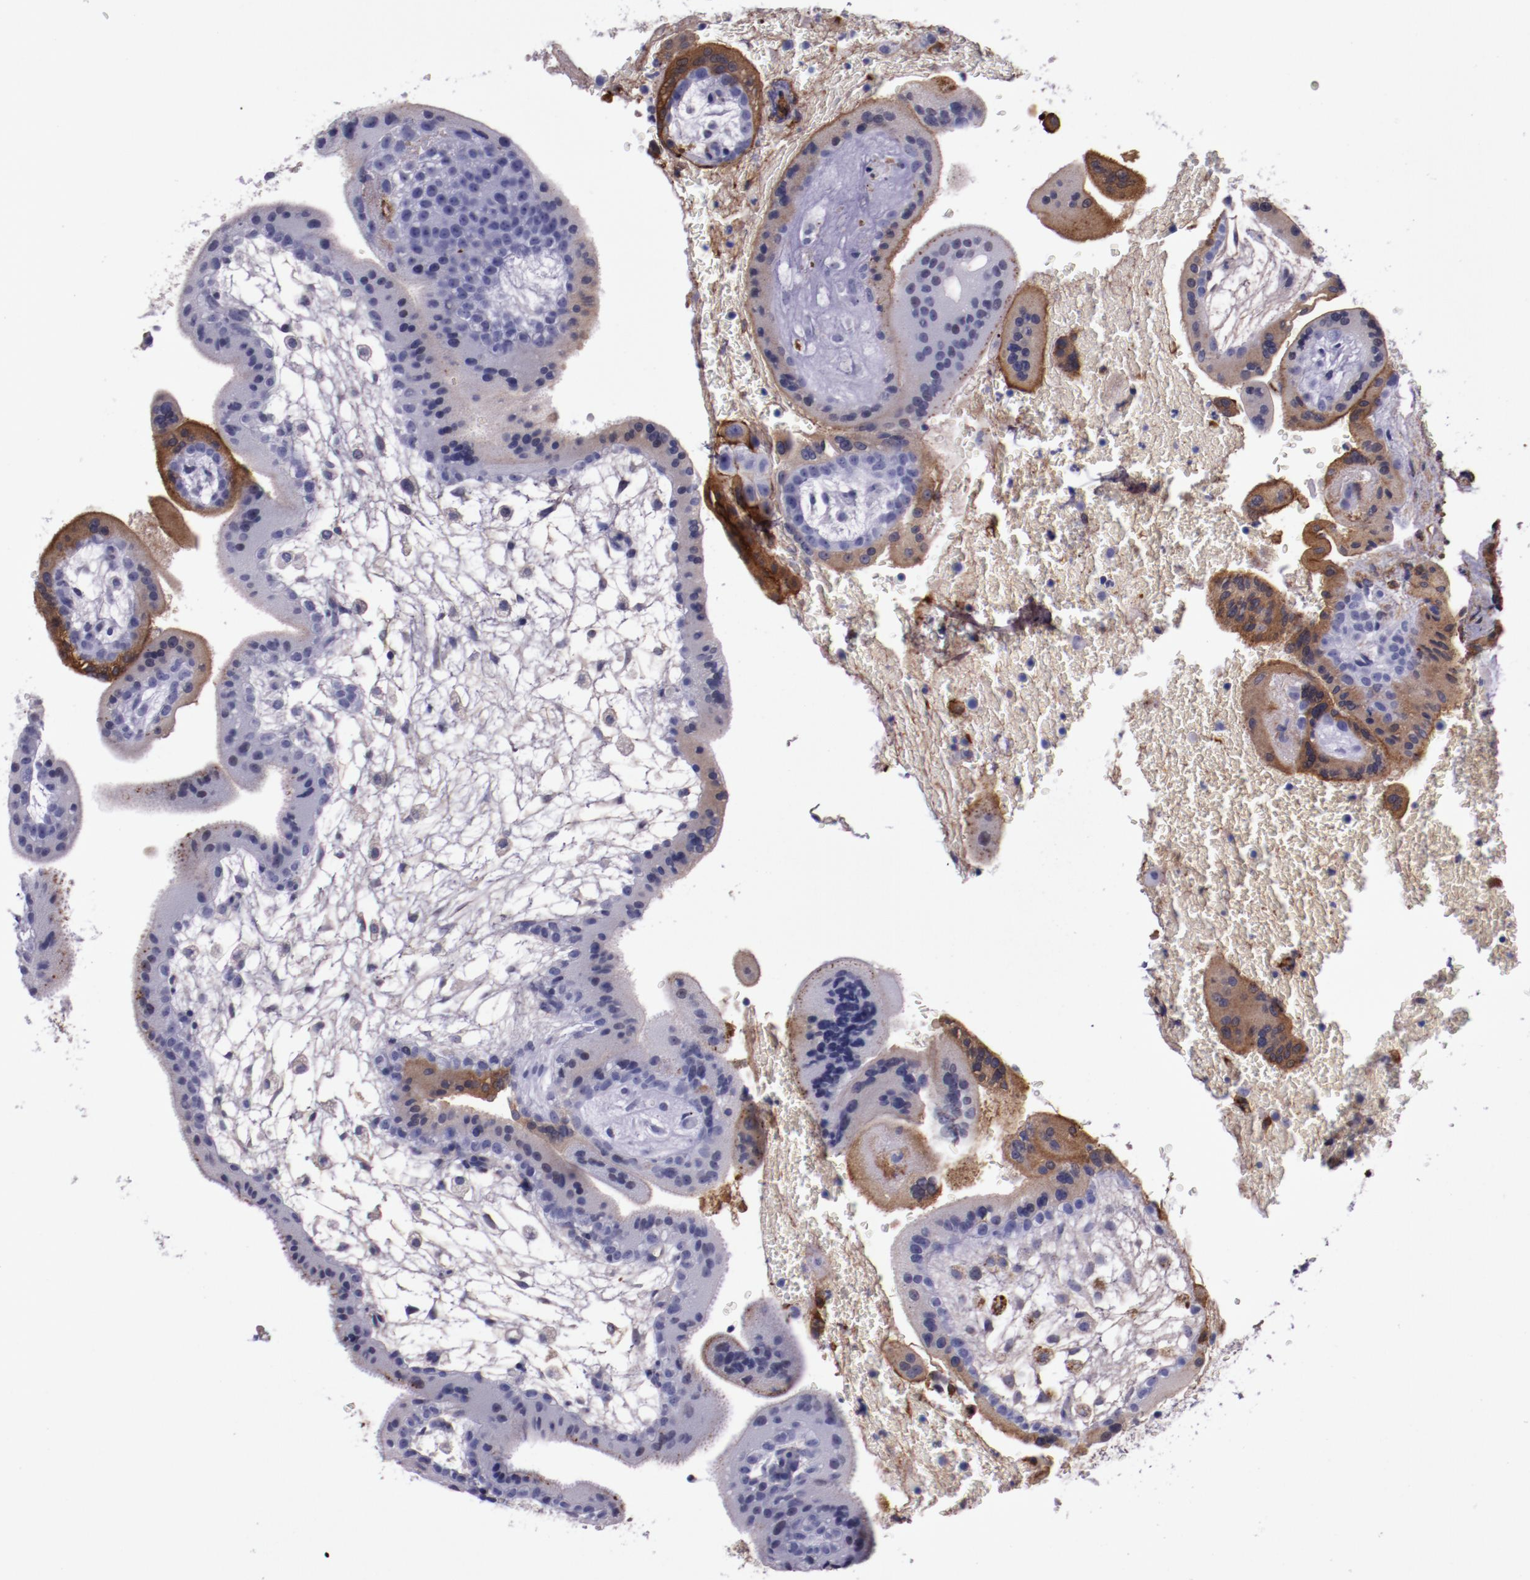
{"staining": {"intensity": "moderate", "quantity": "<25%", "location": "cytoplasmic/membranous"}, "tissue": "placenta", "cell_type": "Trophoblastic cells", "image_type": "normal", "snomed": [{"axis": "morphology", "description": "Normal tissue, NOS"}, {"axis": "topography", "description": "Placenta"}], "caption": "Placenta stained for a protein (brown) shows moderate cytoplasmic/membranous positive expression in about <25% of trophoblastic cells.", "gene": "APOH", "patient": {"sex": "female", "age": 35}}